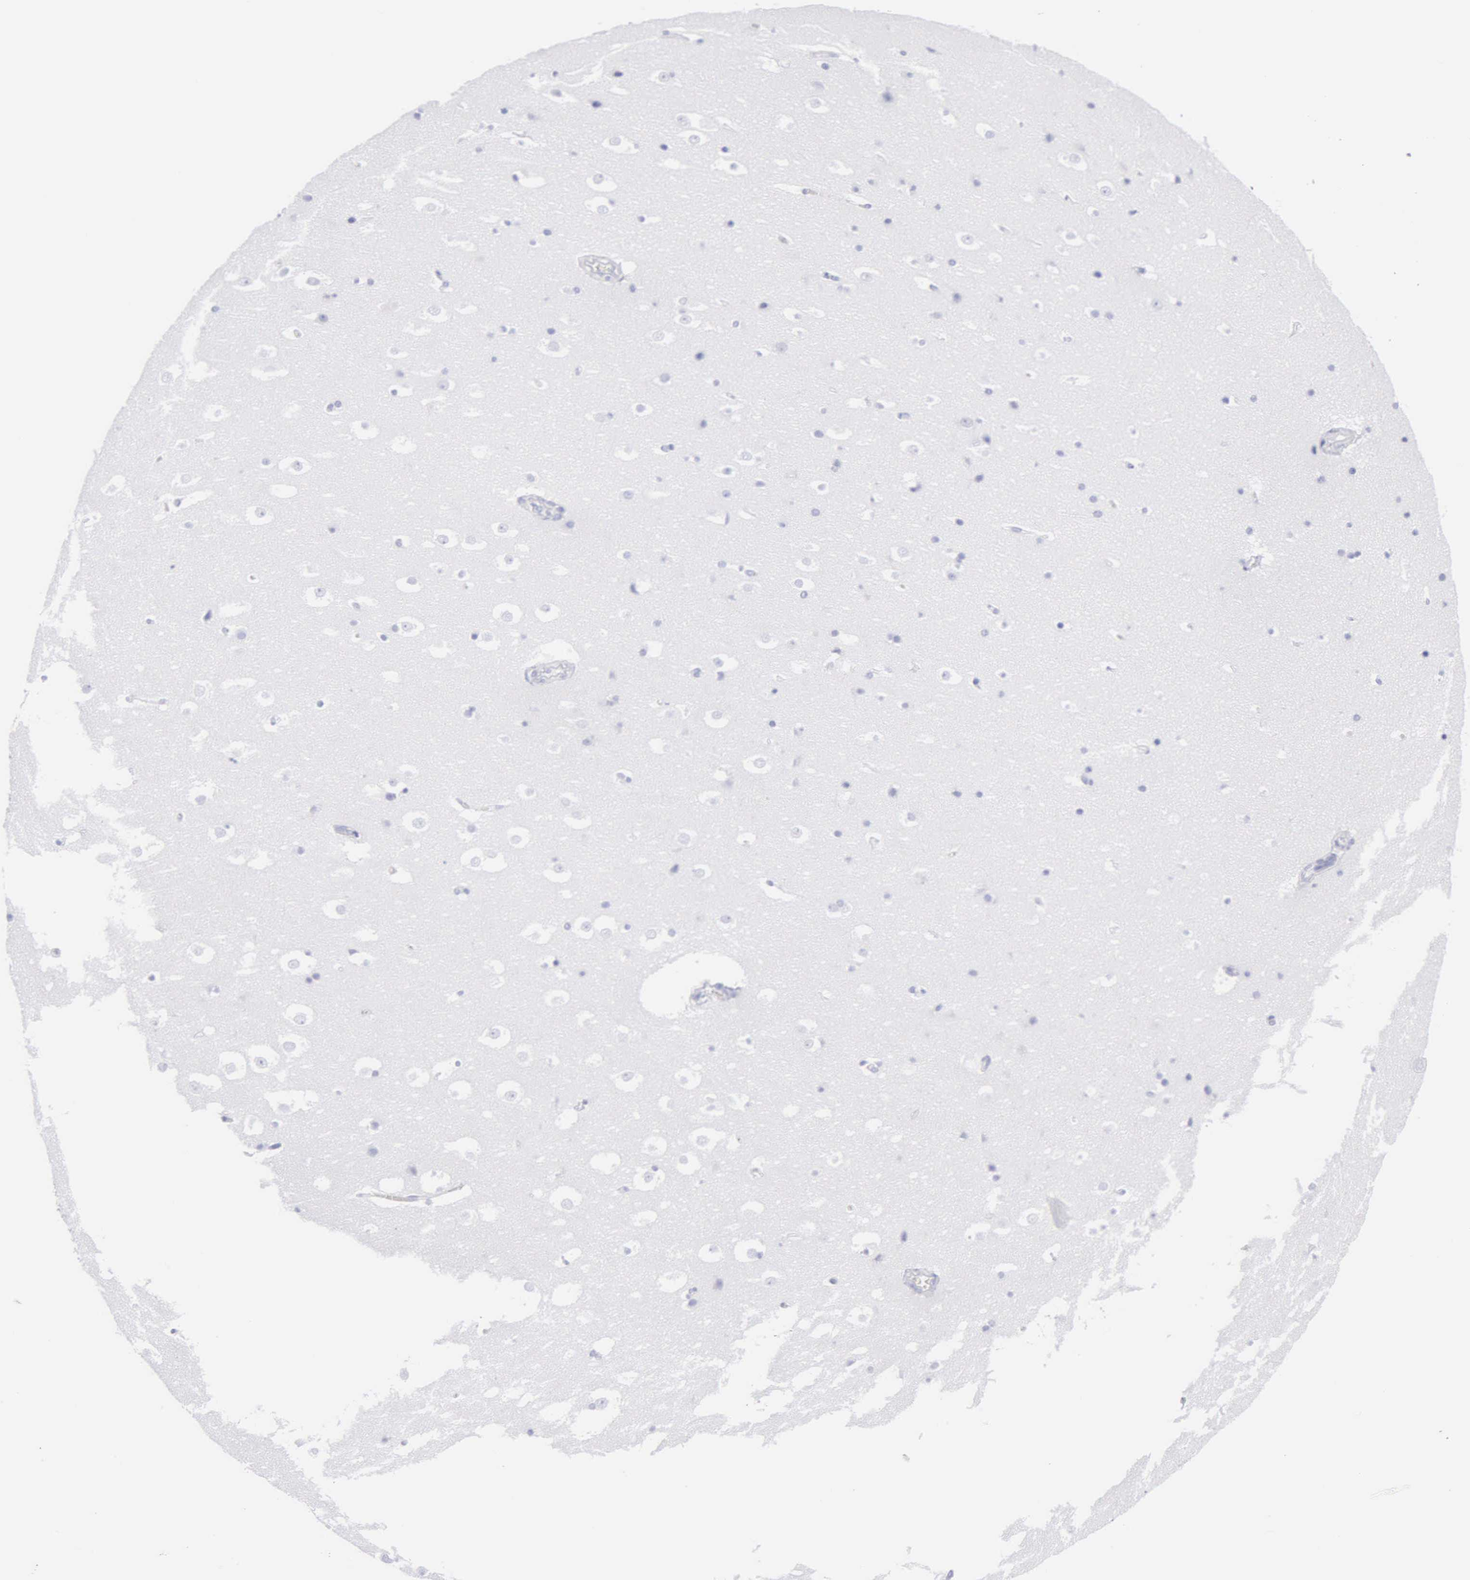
{"staining": {"intensity": "negative", "quantity": "none", "location": "none"}, "tissue": "hippocampus", "cell_type": "Glial cells", "image_type": "normal", "snomed": [{"axis": "morphology", "description": "Normal tissue, NOS"}, {"axis": "topography", "description": "Hippocampus"}], "caption": "This is a image of immunohistochemistry (IHC) staining of unremarkable hippocampus, which shows no staining in glial cells. (Stains: DAB (3,3'-diaminobenzidine) IHC with hematoxylin counter stain, Microscopy: brightfield microscopy at high magnification).", "gene": "CTSG", "patient": {"sex": "male", "age": 45}}